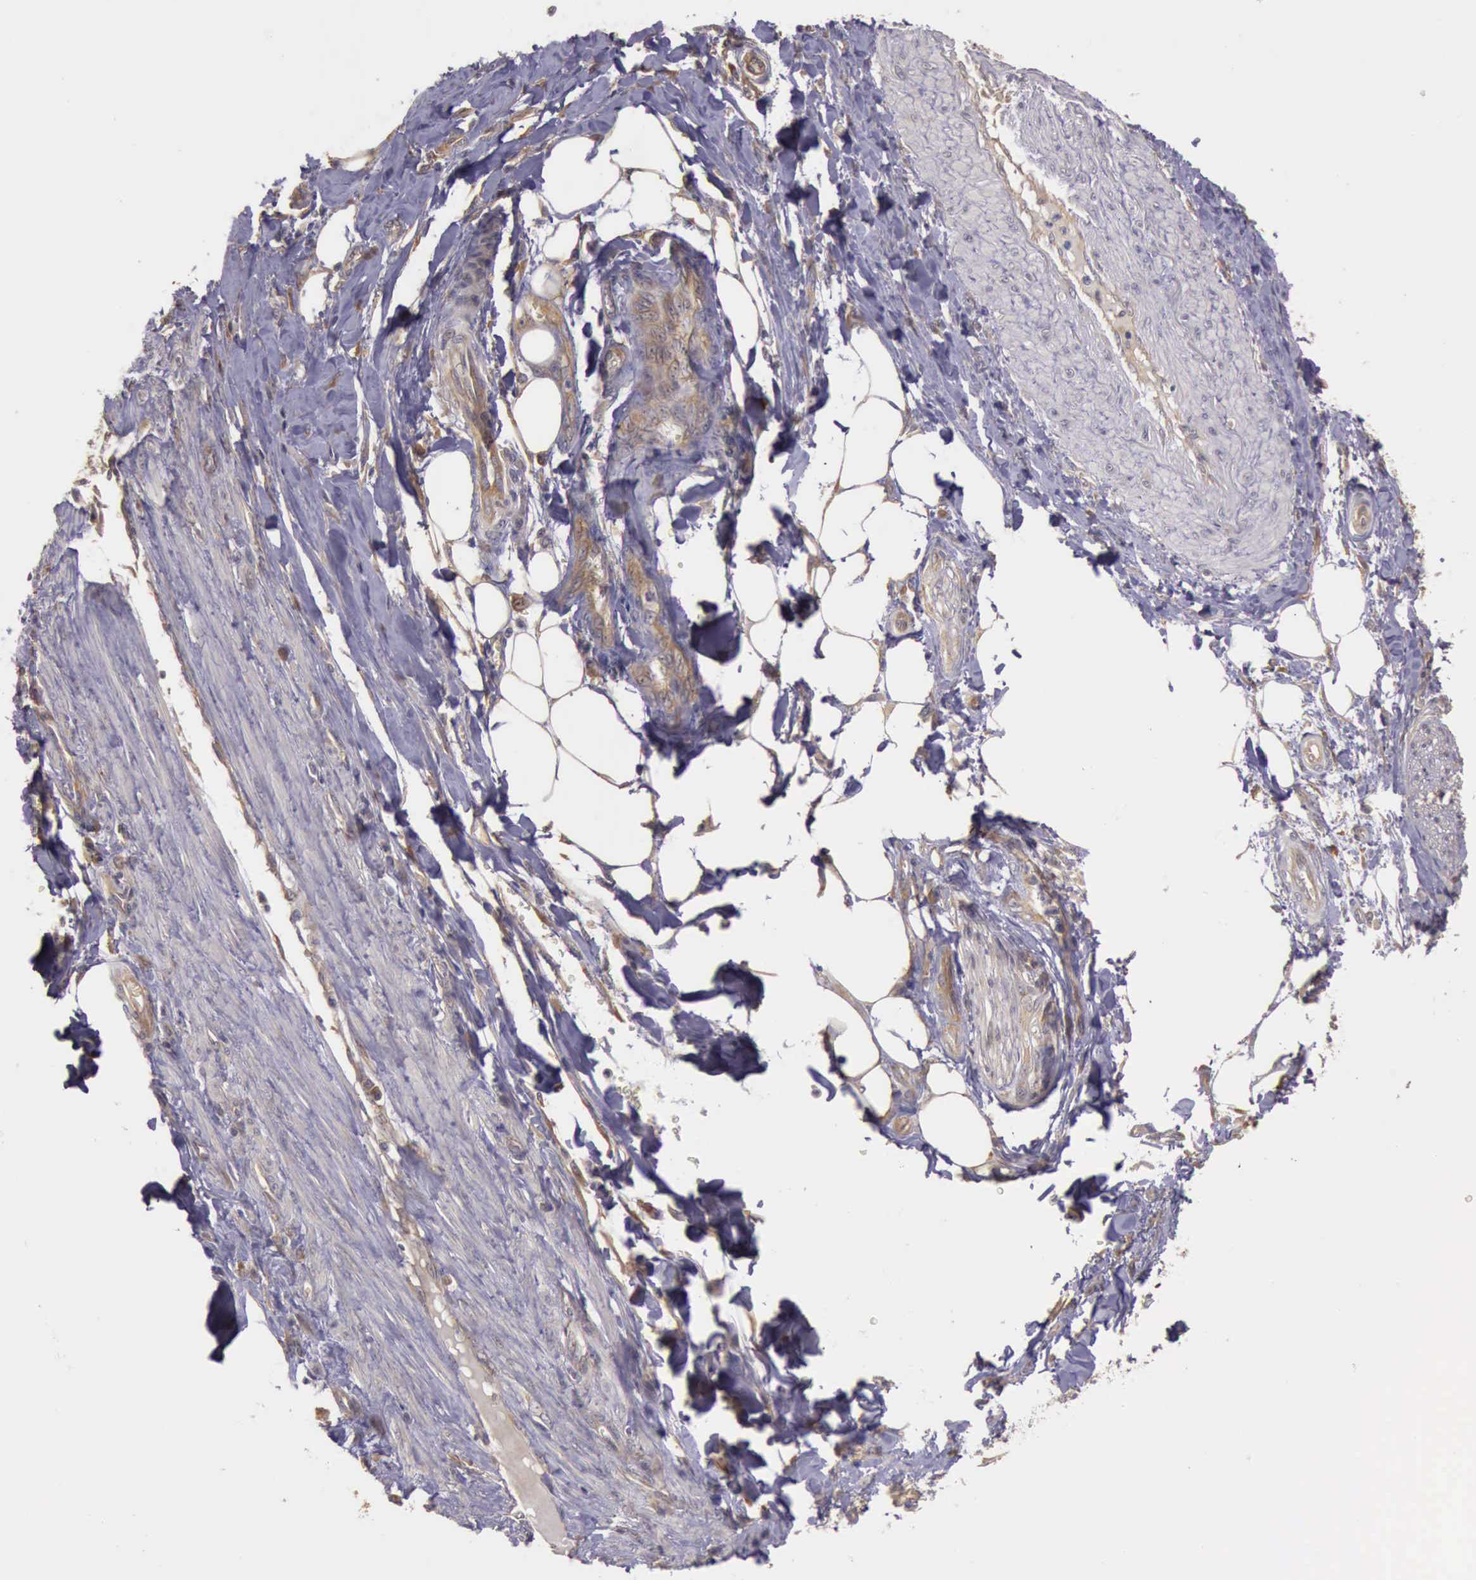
{"staining": {"intensity": "weak", "quantity": ">75%", "location": "cytoplasmic/membranous"}, "tissue": "pancreatic cancer", "cell_type": "Tumor cells", "image_type": "cancer", "snomed": [{"axis": "morphology", "description": "Adenocarcinoma, NOS"}, {"axis": "topography", "description": "Pancreas"}], "caption": "Protein staining shows weak cytoplasmic/membranous expression in approximately >75% of tumor cells in pancreatic cancer (adenocarcinoma). The protein of interest is stained brown, and the nuclei are stained in blue (DAB (3,3'-diaminobenzidine) IHC with brightfield microscopy, high magnification).", "gene": "EIF5", "patient": {"sex": "male", "age": 69}}